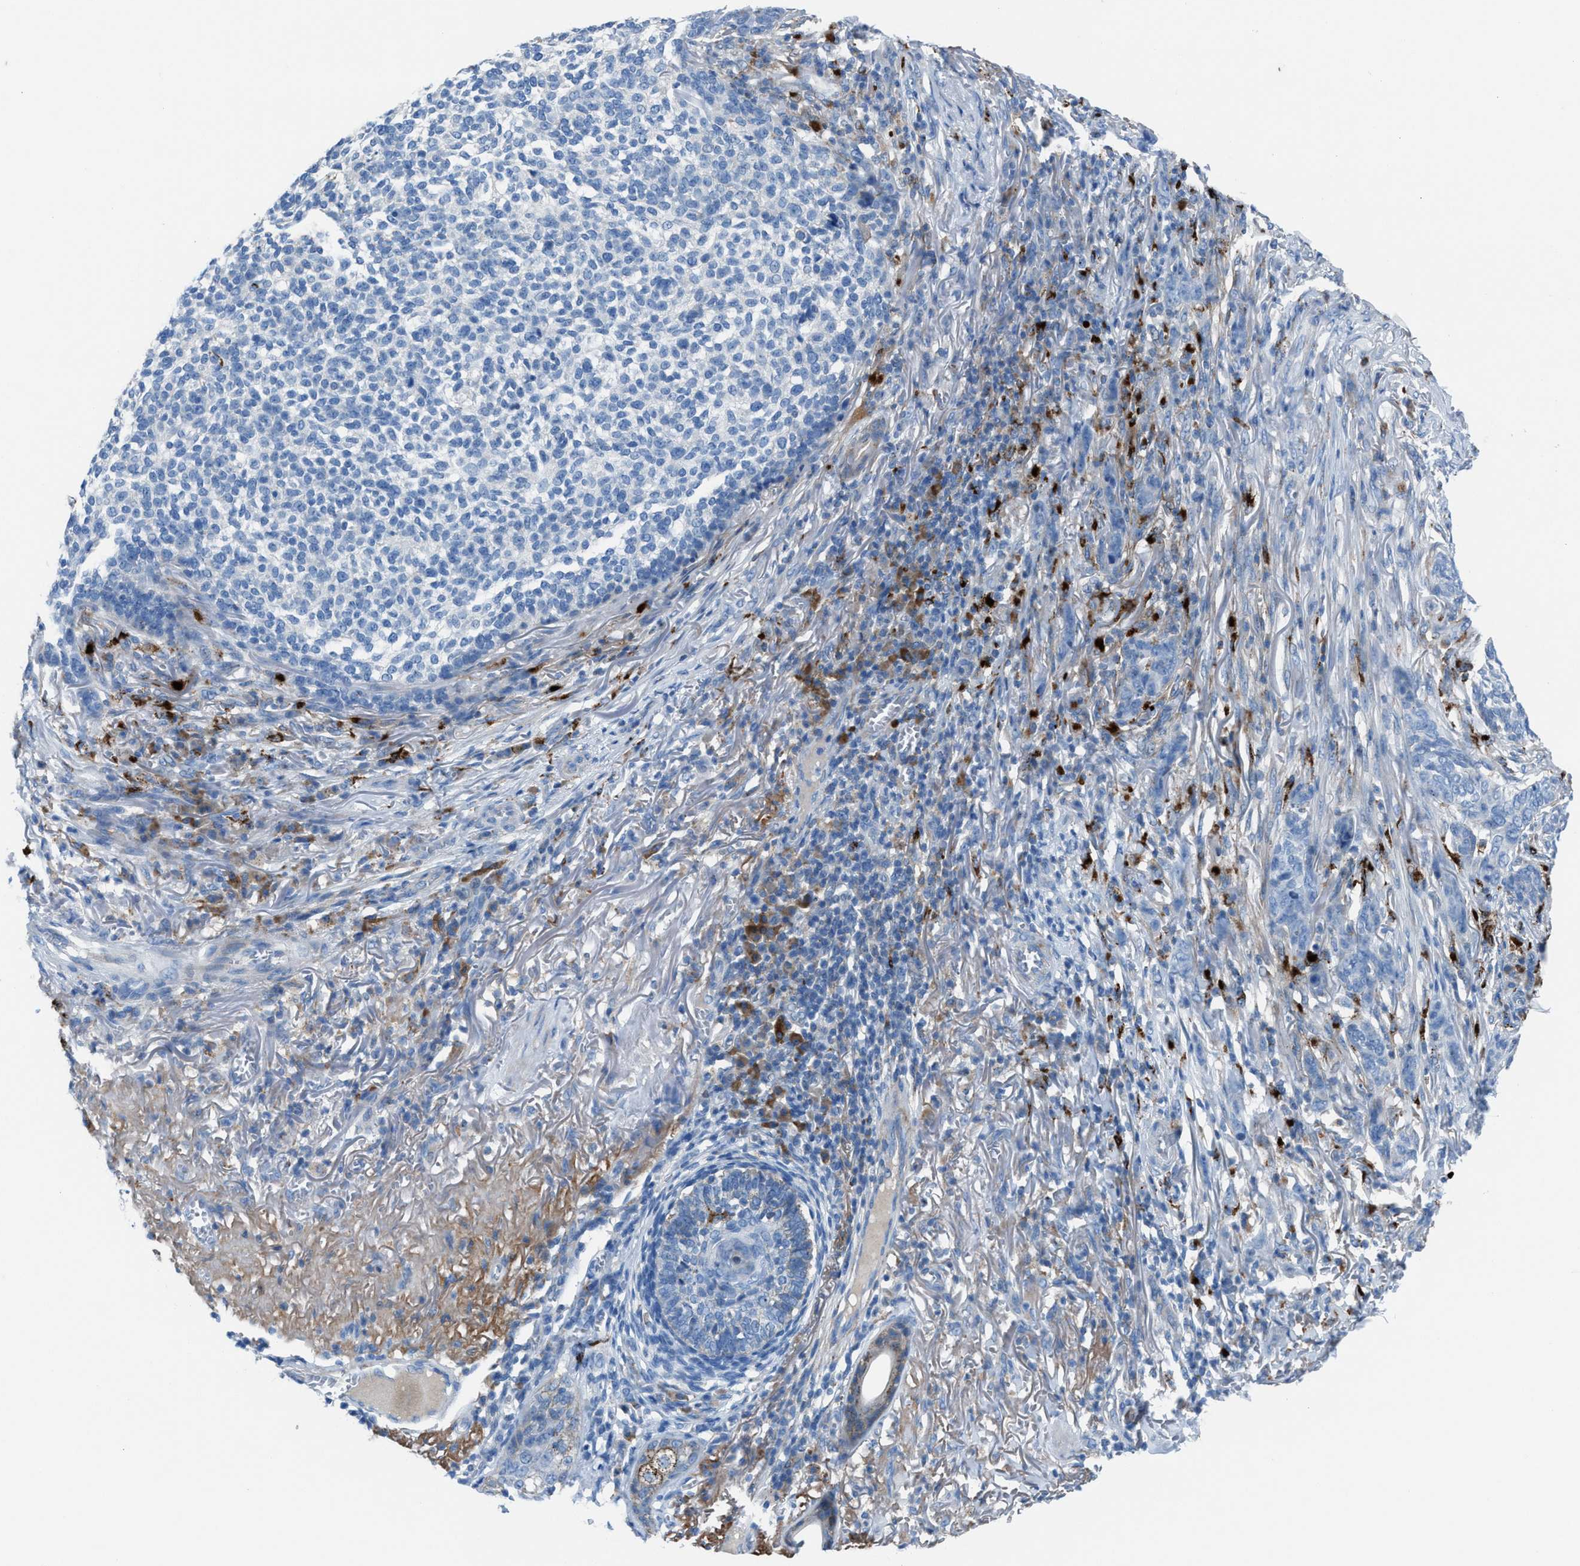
{"staining": {"intensity": "negative", "quantity": "none", "location": "none"}, "tissue": "skin cancer", "cell_type": "Tumor cells", "image_type": "cancer", "snomed": [{"axis": "morphology", "description": "Basal cell carcinoma"}, {"axis": "topography", "description": "Skin"}], "caption": "IHC of basal cell carcinoma (skin) exhibits no expression in tumor cells. (Brightfield microscopy of DAB immunohistochemistry (IHC) at high magnification).", "gene": "CD1B", "patient": {"sex": "male", "age": 85}}